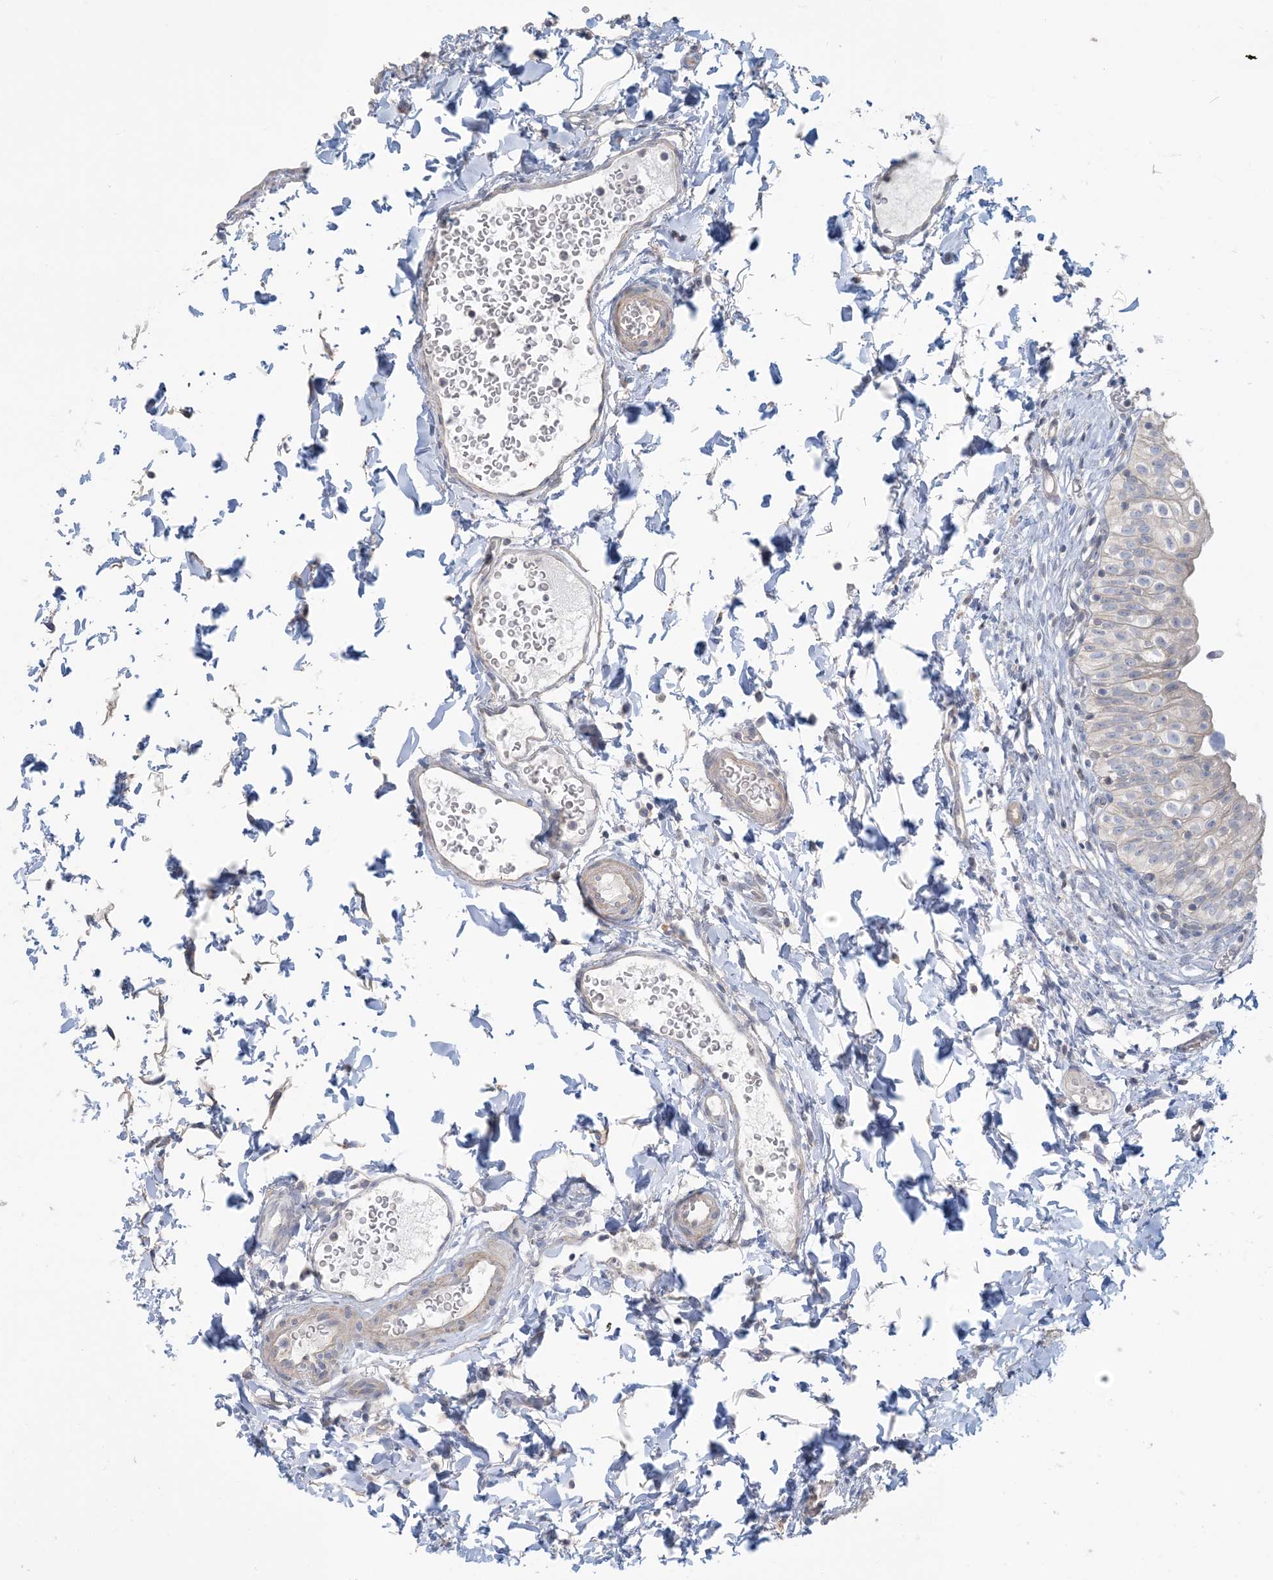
{"staining": {"intensity": "negative", "quantity": "none", "location": "none"}, "tissue": "urinary bladder", "cell_type": "Urothelial cells", "image_type": "normal", "snomed": [{"axis": "morphology", "description": "Normal tissue, NOS"}, {"axis": "topography", "description": "Urinary bladder"}], "caption": "High power microscopy image of an IHC histopathology image of unremarkable urinary bladder, revealing no significant expression in urothelial cells. Nuclei are stained in blue.", "gene": "NPHS2", "patient": {"sex": "male", "age": 55}}